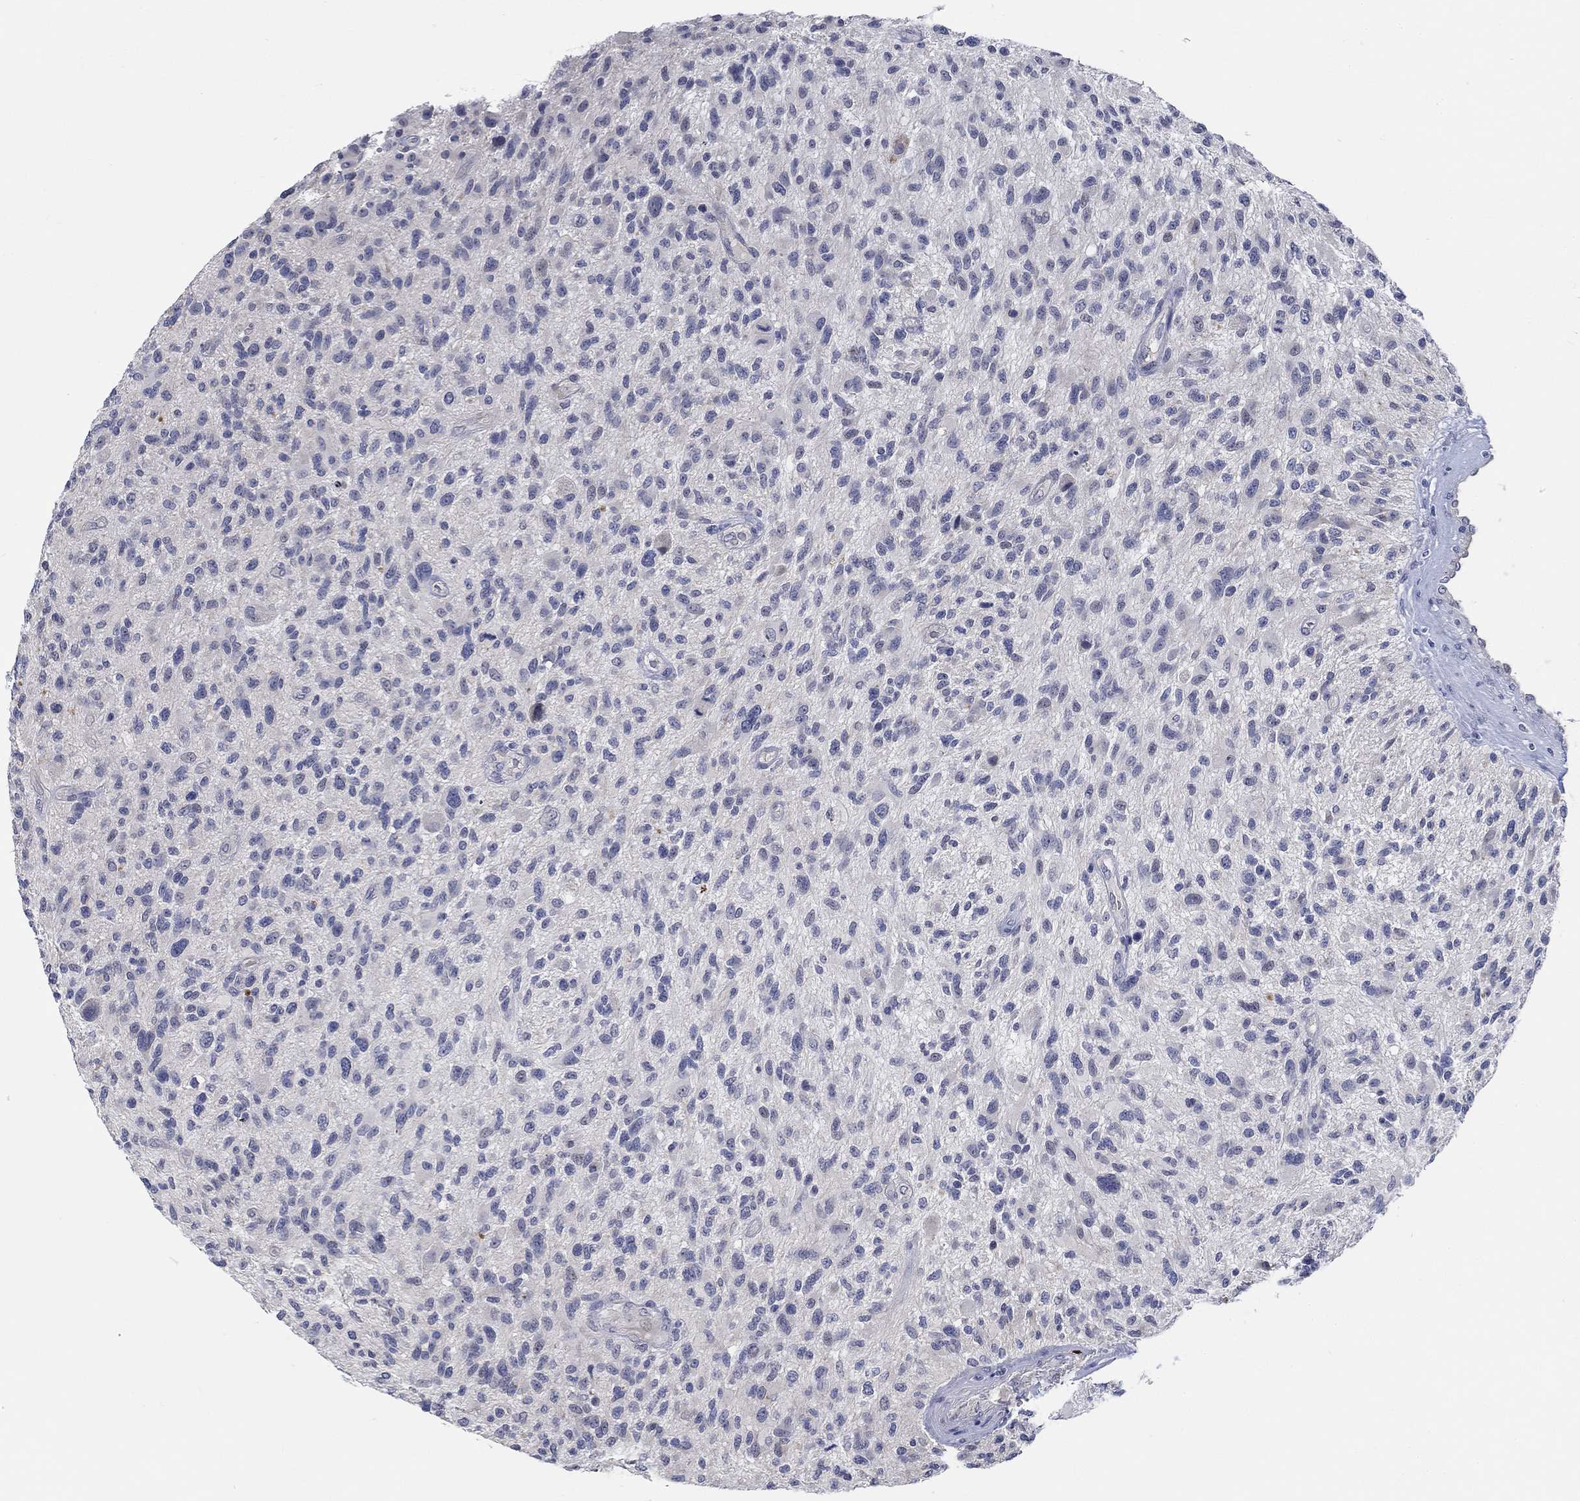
{"staining": {"intensity": "negative", "quantity": "none", "location": "none"}, "tissue": "glioma", "cell_type": "Tumor cells", "image_type": "cancer", "snomed": [{"axis": "morphology", "description": "Glioma, malignant, High grade"}, {"axis": "topography", "description": "Brain"}], "caption": "This image is of glioma stained with immunohistochemistry (IHC) to label a protein in brown with the nuclei are counter-stained blue. There is no staining in tumor cells.", "gene": "SMIM18", "patient": {"sex": "male", "age": 47}}